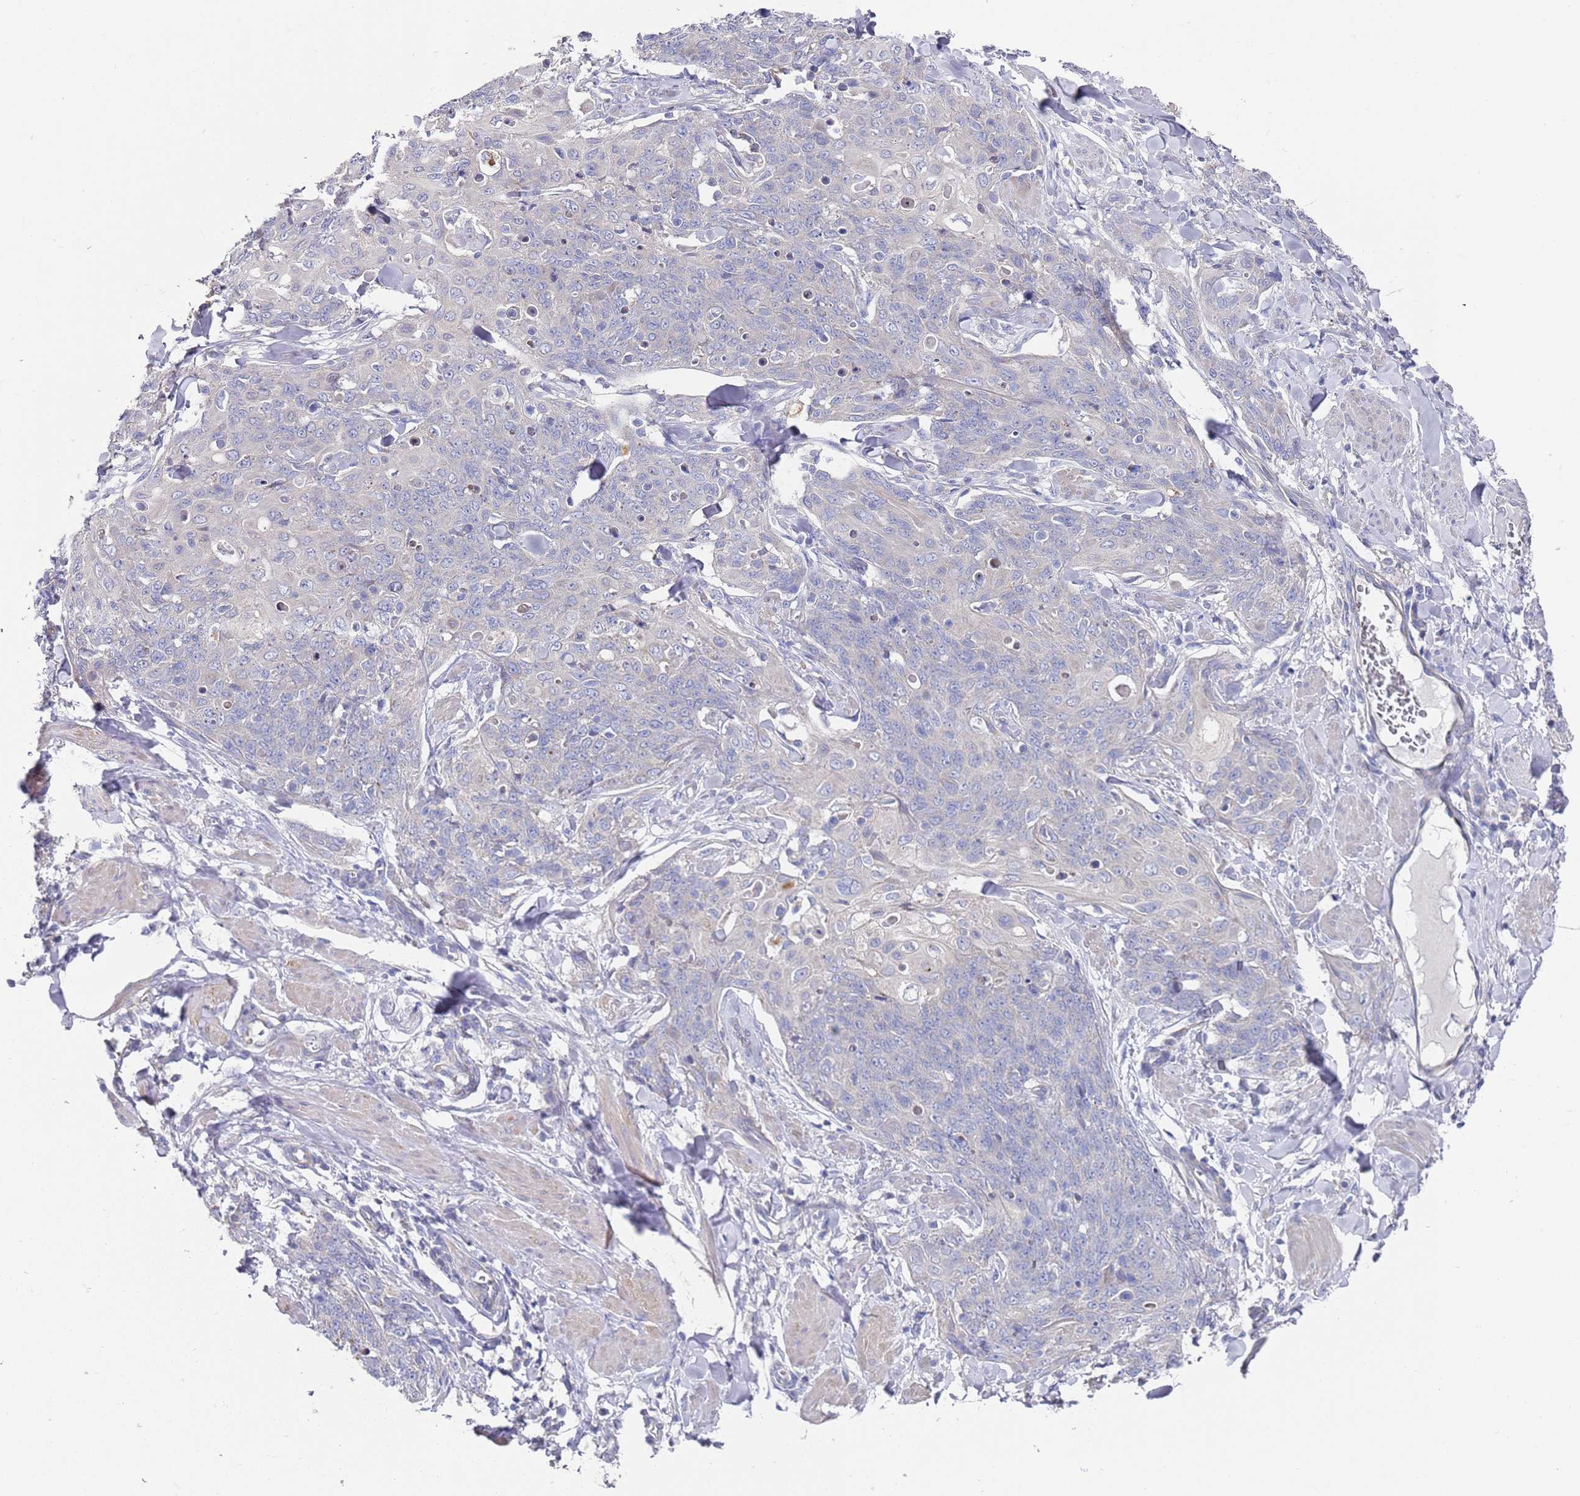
{"staining": {"intensity": "negative", "quantity": "none", "location": "none"}, "tissue": "skin cancer", "cell_type": "Tumor cells", "image_type": "cancer", "snomed": [{"axis": "morphology", "description": "Squamous cell carcinoma, NOS"}, {"axis": "topography", "description": "Skin"}, {"axis": "topography", "description": "Vulva"}], "caption": "The histopathology image reveals no staining of tumor cells in skin cancer (squamous cell carcinoma).", "gene": "SCAPER", "patient": {"sex": "female", "age": 85}}